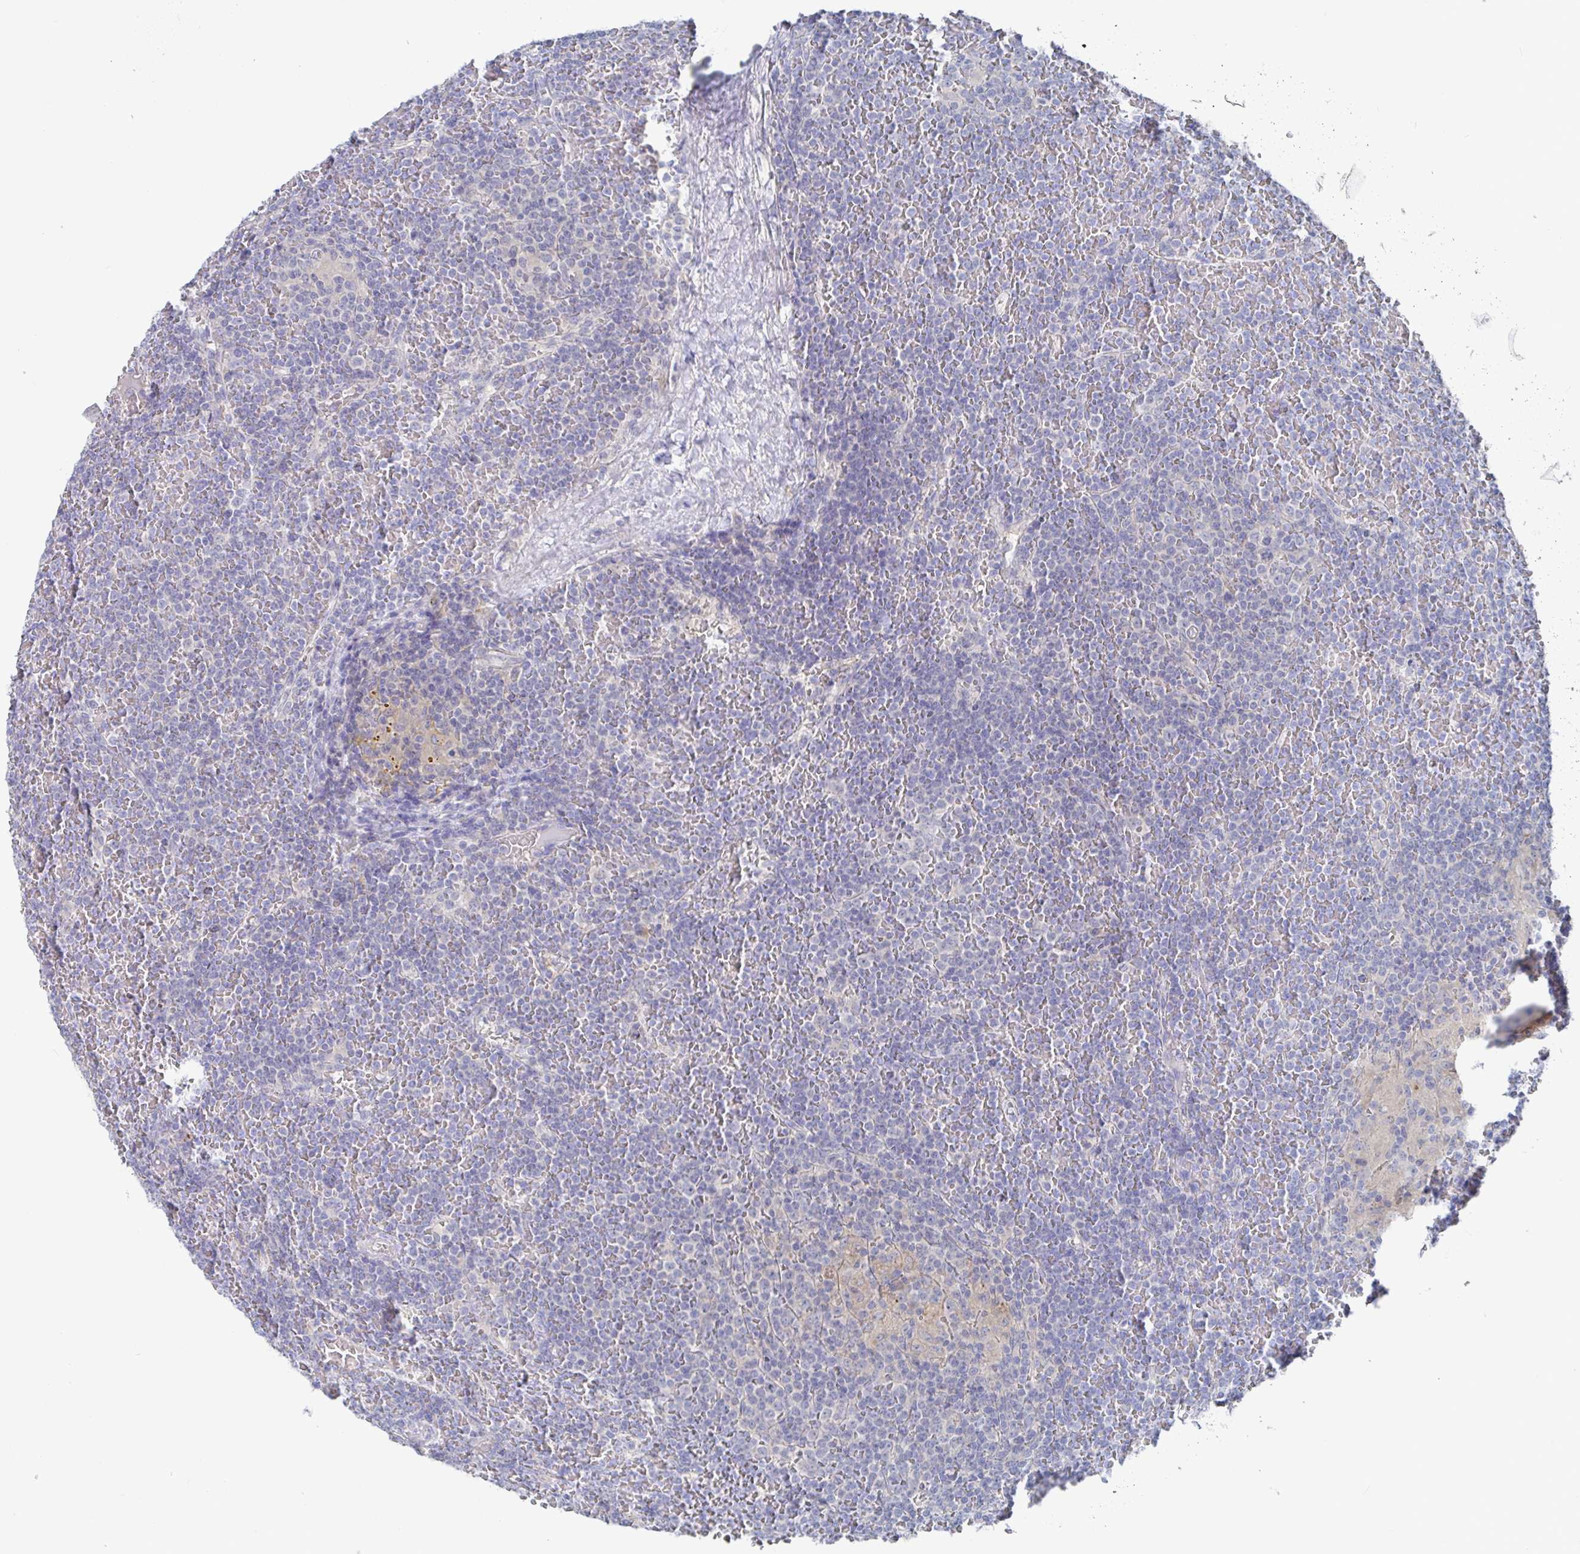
{"staining": {"intensity": "negative", "quantity": "none", "location": "none"}, "tissue": "lymphoma", "cell_type": "Tumor cells", "image_type": "cancer", "snomed": [{"axis": "morphology", "description": "Malignant lymphoma, non-Hodgkin's type, Low grade"}, {"axis": "topography", "description": "Spleen"}], "caption": "The IHC micrograph has no significant positivity in tumor cells of lymphoma tissue. The staining is performed using DAB (3,3'-diaminobenzidine) brown chromogen with nuclei counter-stained in using hematoxylin.", "gene": "GPR148", "patient": {"sex": "female", "age": 19}}